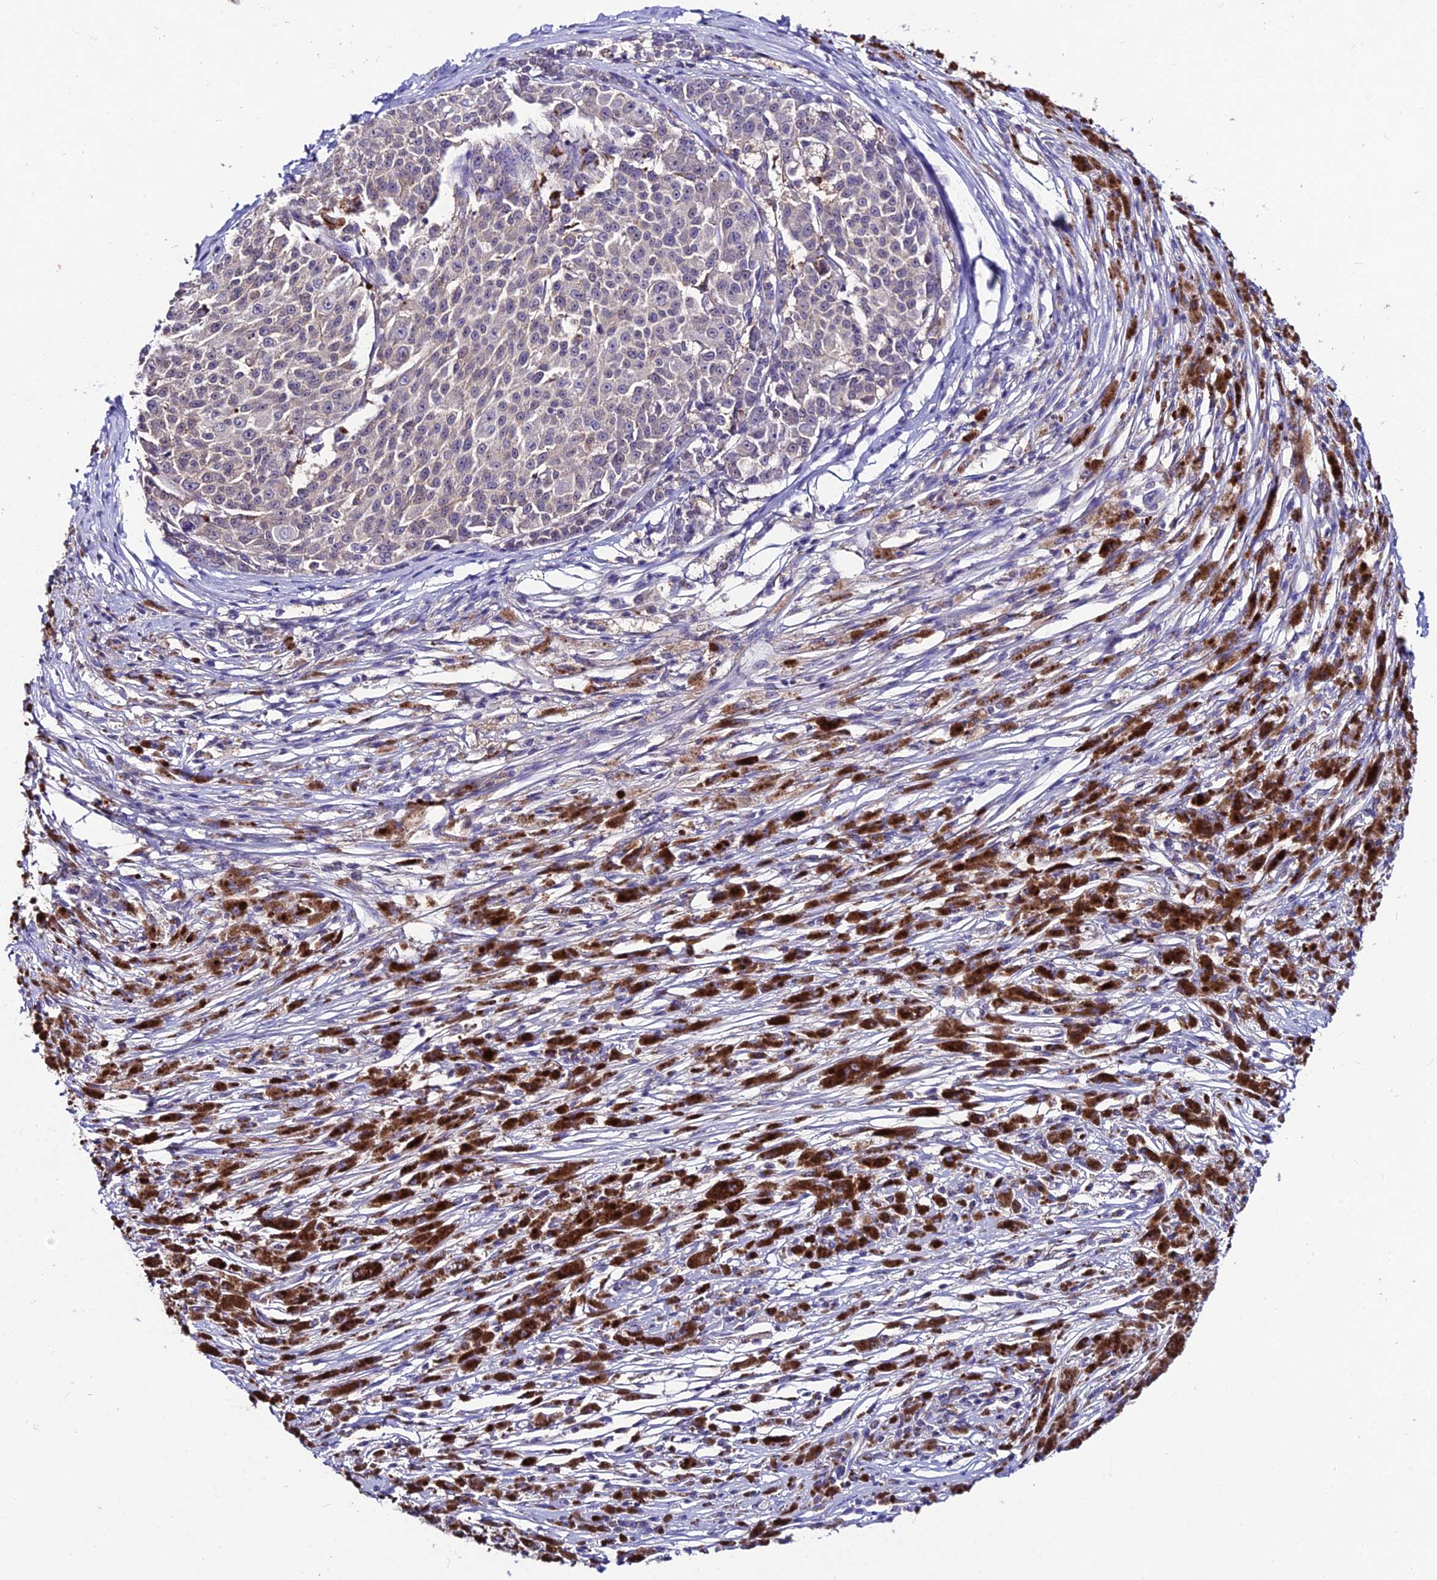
{"staining": {"intensity": "weak", "quantity": "<25%", "location": "cytoplasmic/membranous"}, "tissue": "melanoma", "cell_type": "Tumor cells", "image_type": "cancer", "snomed": [{"axis": "morphology", "description": "Malignant melanoma, NOS"}, {"axis": "topography", "description": "Skin"}], "caption": "High magnification brightfield microscopy of malignant melanoma stained with DAB (3,3'-diaminobenzidine) (brown) and counterstained with hematoxylin (blue): tumor cells show no significant staining.", "gene": "LGALS7", "patient": {"sex": "female", "age": 52}}